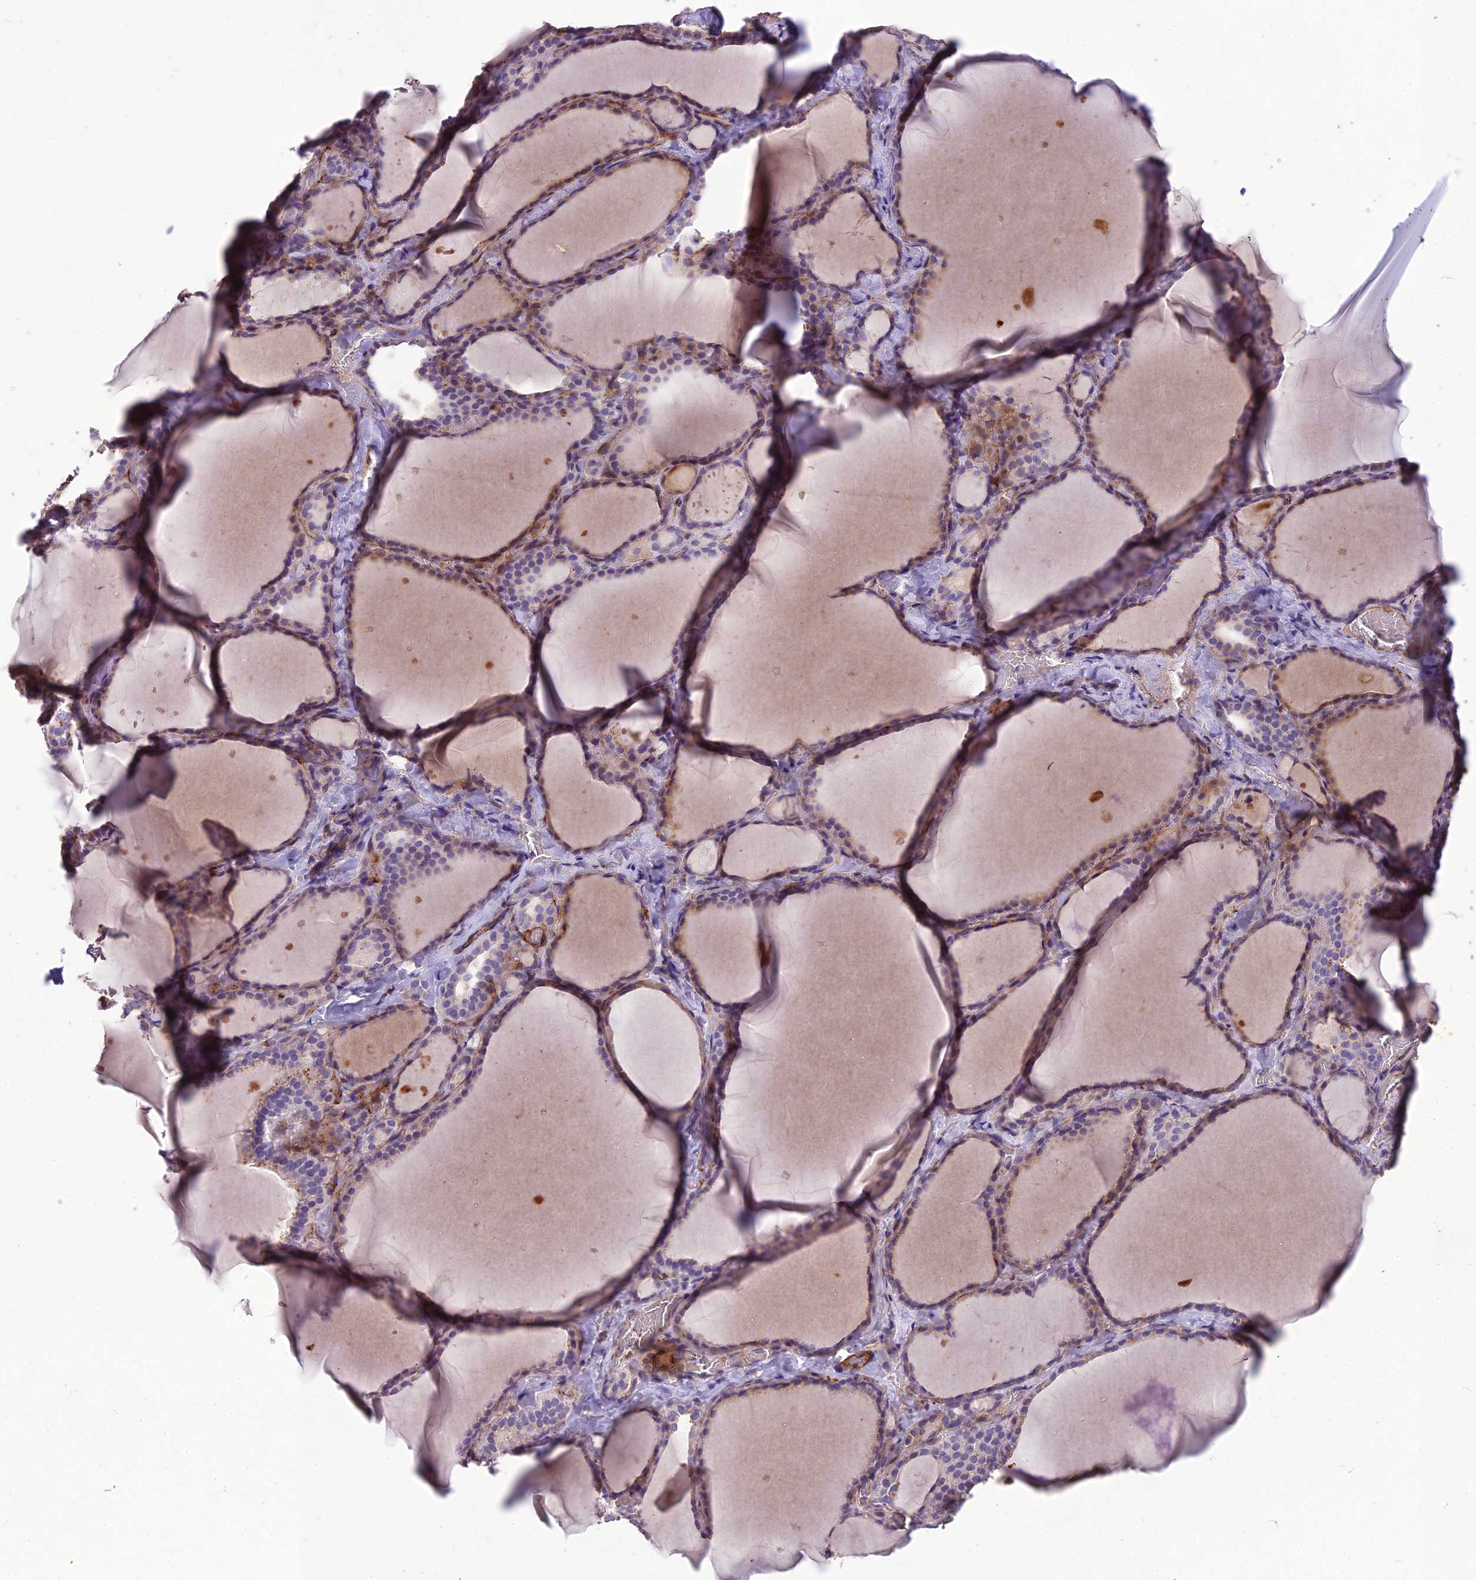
{"staining": {"intensity": "weak", "quantity": "<25%", "location": "cytoplasmic/membranous"}, "tissue": "thyroid gland", "cell_type": "Glandular cells", "image_type": "normal", "snomed": [{"axis": "morphology", "description": "Normal tissue, NOS"}, {"axis": "topography", "description": "Thyroid gland"}], "caption": "Thyroid gland stained for a protein using IHC demonstrates no expression glandular cells.", "gene": "CLUH", "patient": {"sex": "female", "age": 22}}